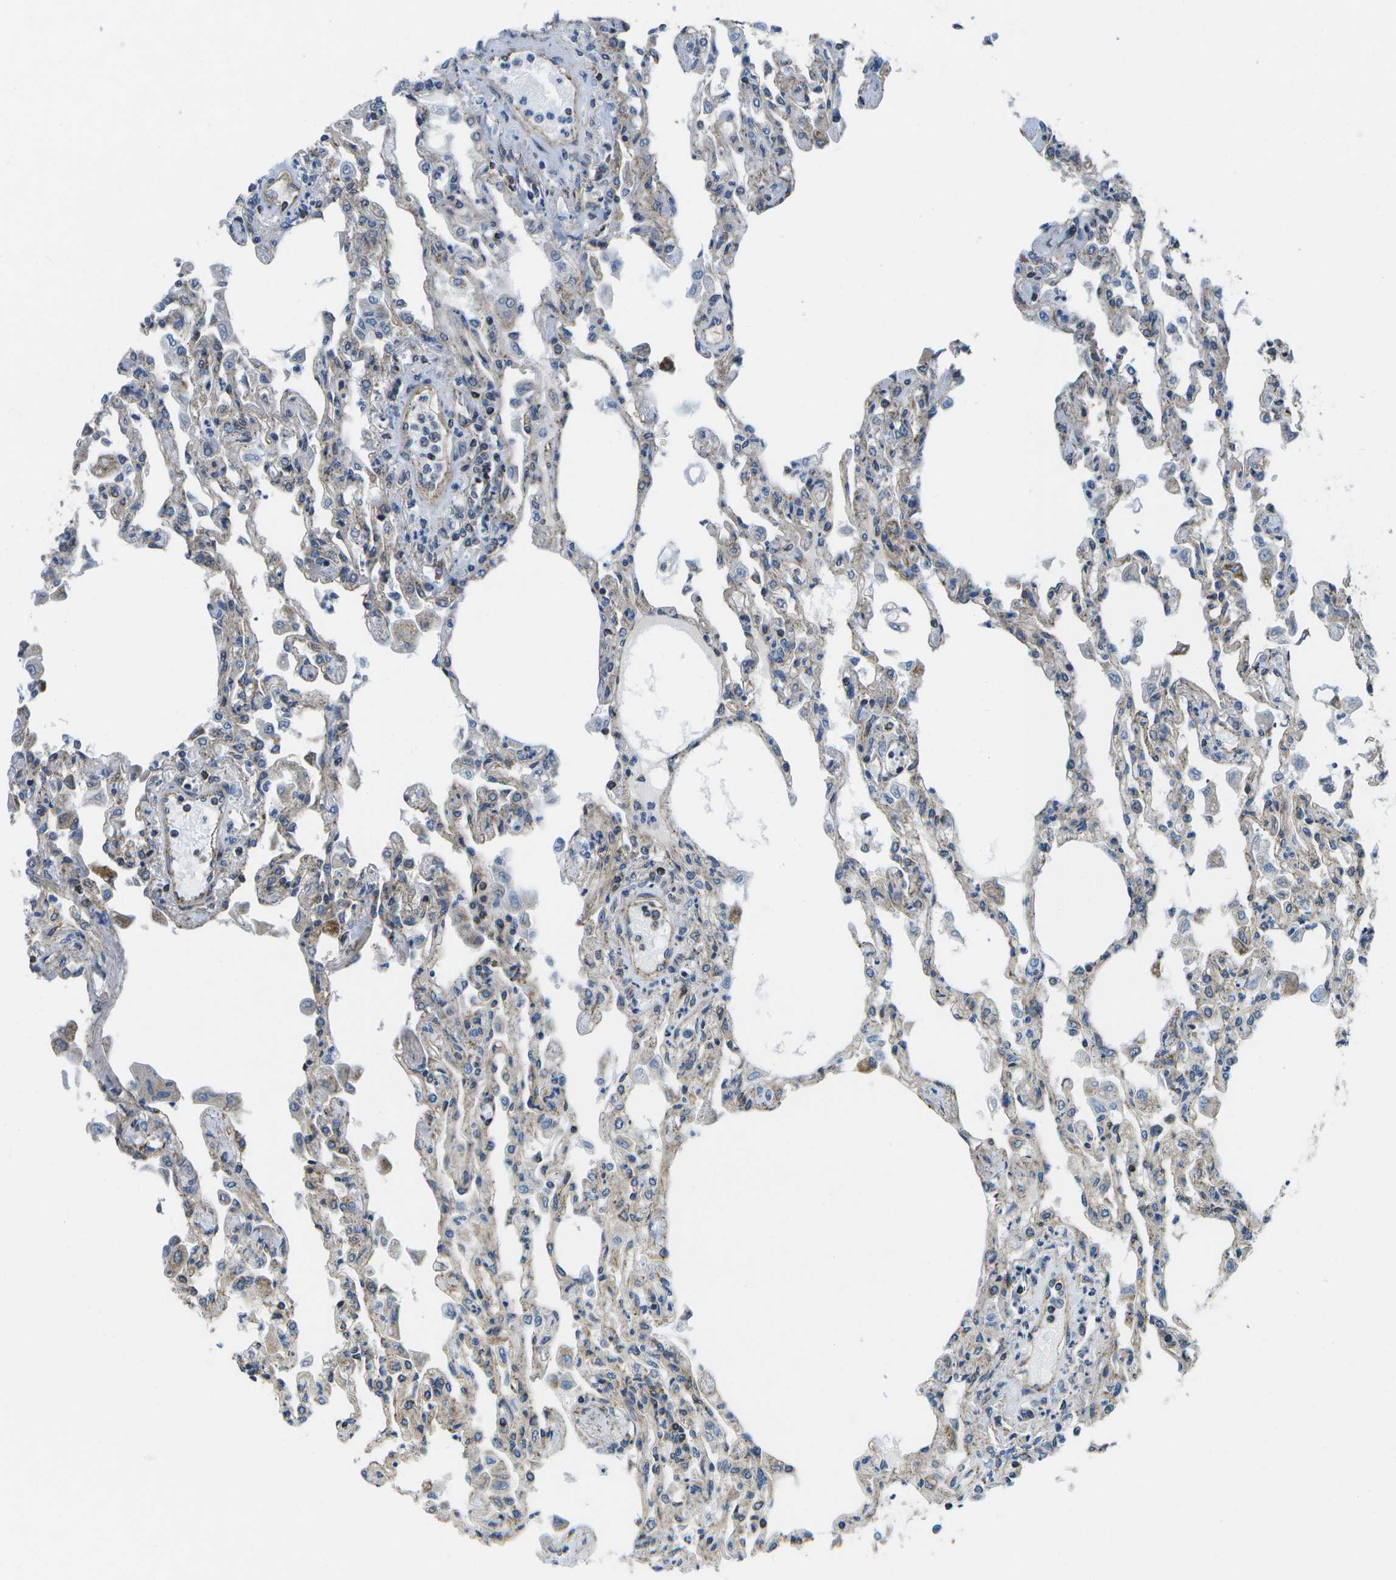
{"staining": {"intensity": "weak", "quantity": "<25%", "location": "cytoplasmic/membranous"}, "tissue": "lung", "cell_type": "Alveolar cells", "image_type": "normal", "snomed": [{"axis": "morphology", "description": "Normal tissue, NOS"}, {"axis": "topography", "description": "Bronchus"}, {"axis": "topography", "description": "Lung"}], "caption": "Protein analysis of unremarkable lung displays no significant positivity in alveolar cells.", "gene": "MVK", "patient": {"sex": "female", "age": 49}}